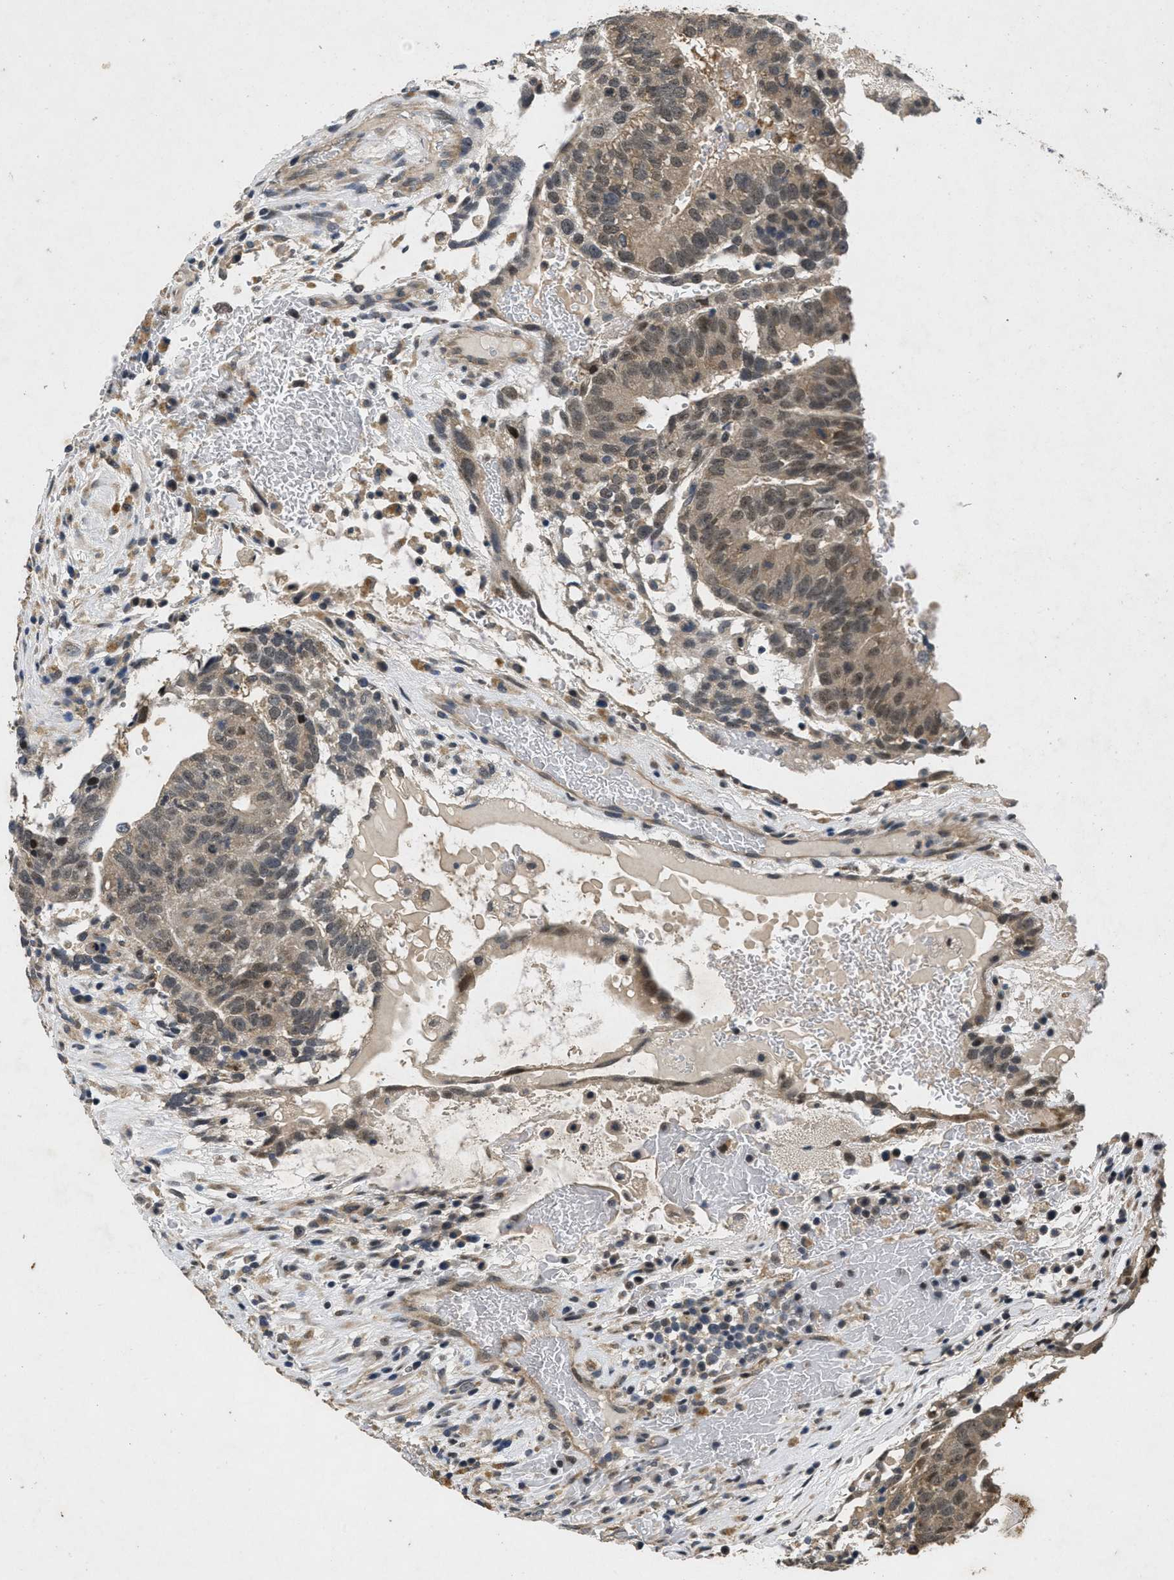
{"staining": {"intensity": "weak", "quantity": ">75%", "location": "cytoplasmic/membranous,nuclear"}, "tissue": "testis cancer", "cell_type": "Tumor cells", "image_type": "cancer", "snomed": [{"axis": "morphology", "description": "Seminoma, NOS"}, {"axis": "morphology", "description": "Carcinoma, Embryonal, NOS"}, {"axis": "topography", "description": "Testis"}], "caption": "Testis embryonal carcinoma was stained to show a protein in brown. There is low levels of weak cytoplasmic/membranous and nuclear expression in approximately >75% of tumor cells. Nuclei are stained in blue.", "gene": "PAPOLG", "patient": {"sex": "male", "age": 52}}